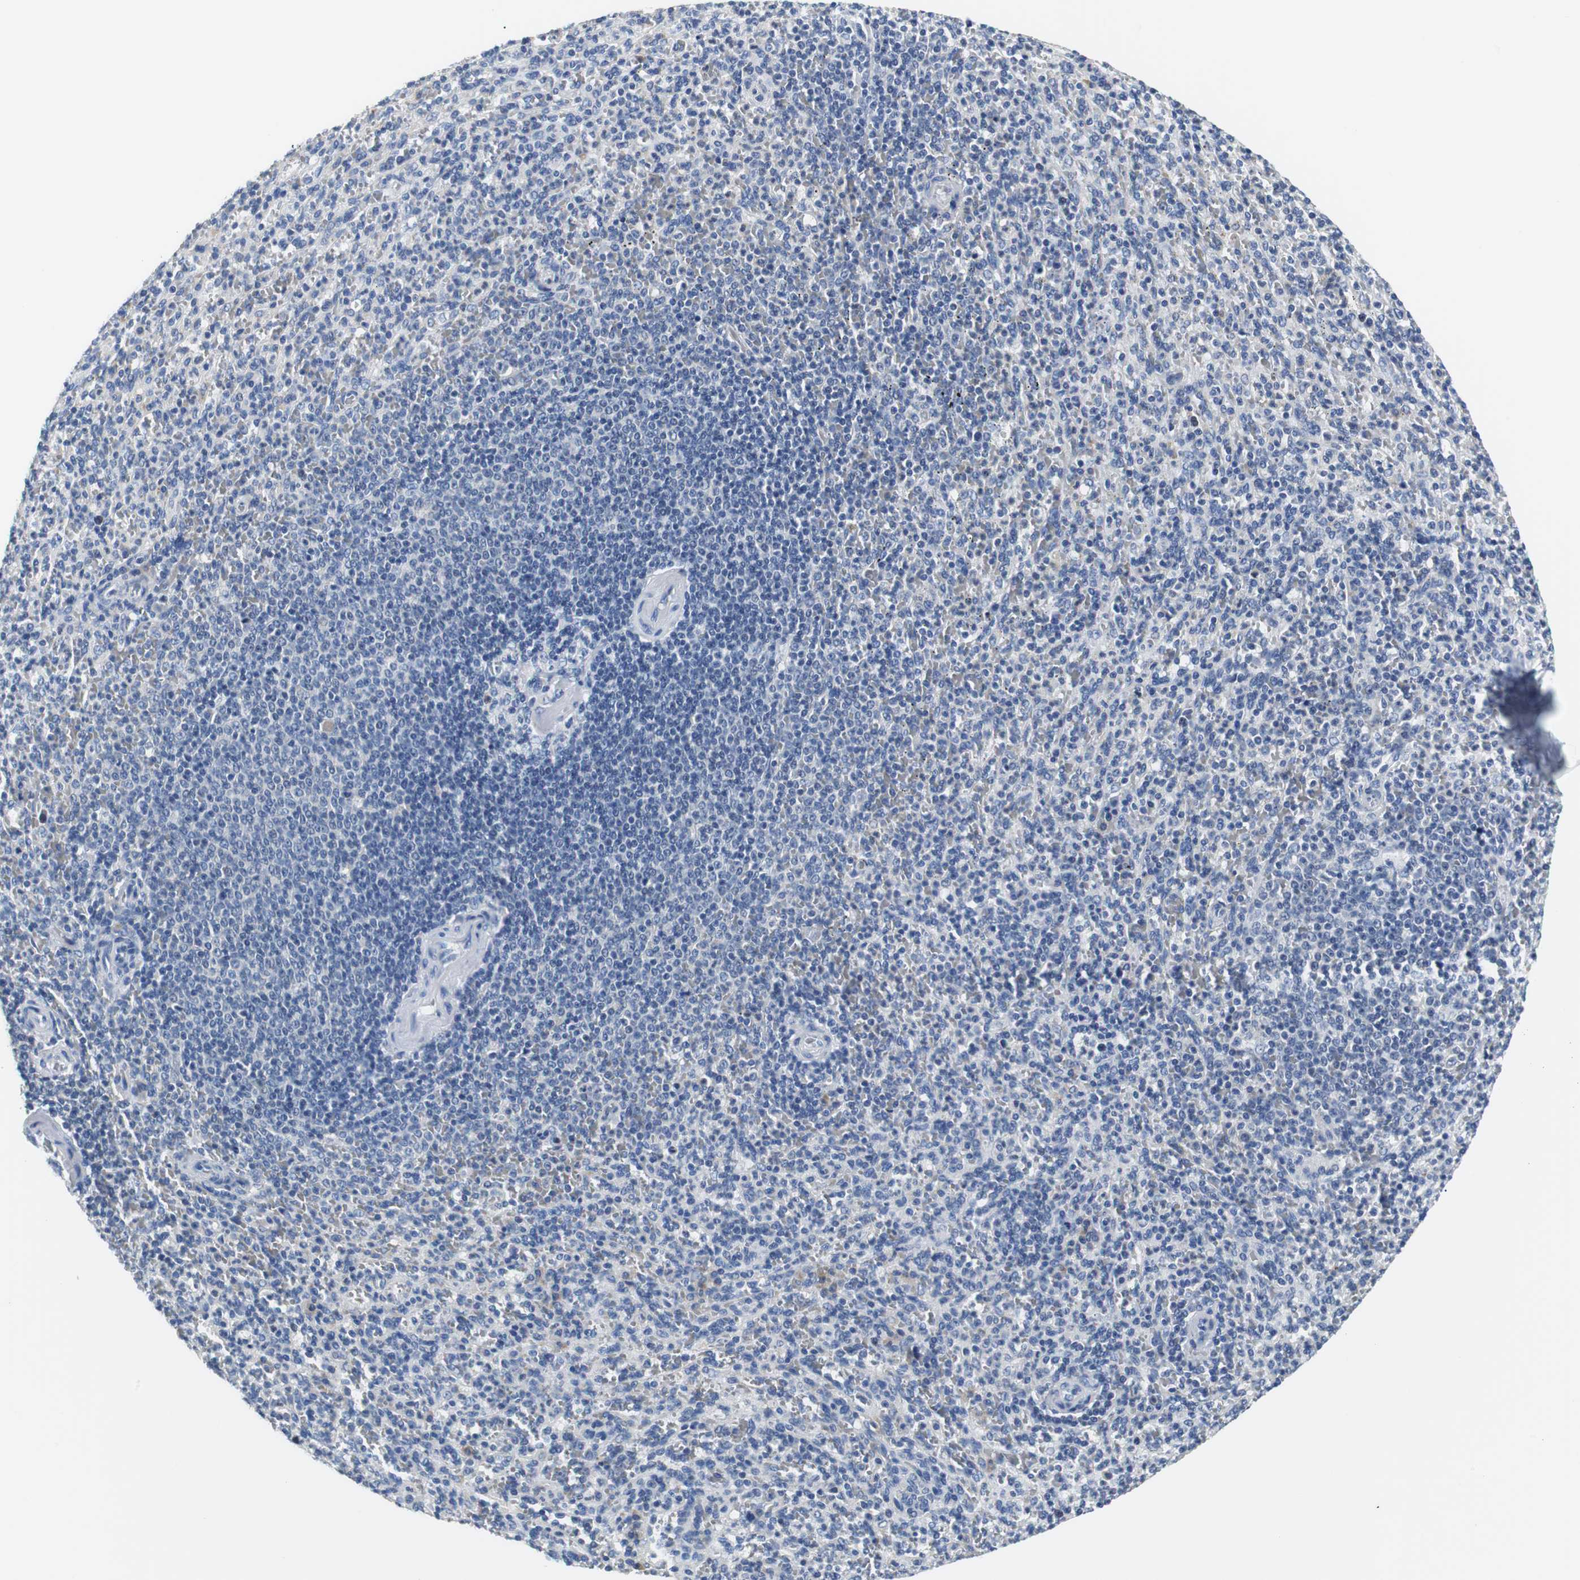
{"staining": {"intensity": "negative", "quantity": "none", "location": "none"}, "tissue": "spleen", "cell_type": "Cells in red pulp", "image_type": "normal", "snomed": [{"axis": "morphology", "description": "Normal tissue, NOS"}, {"axis": "topography", "description": "Spleen"}], "caption": "High power microscopy histopathology image of an immunohistochemistry micrograph of benign spleen, revealing no significant expression in cells in red pulp.", "gene": "PCK1", "patient": {"sex": "male", "age": 36}}